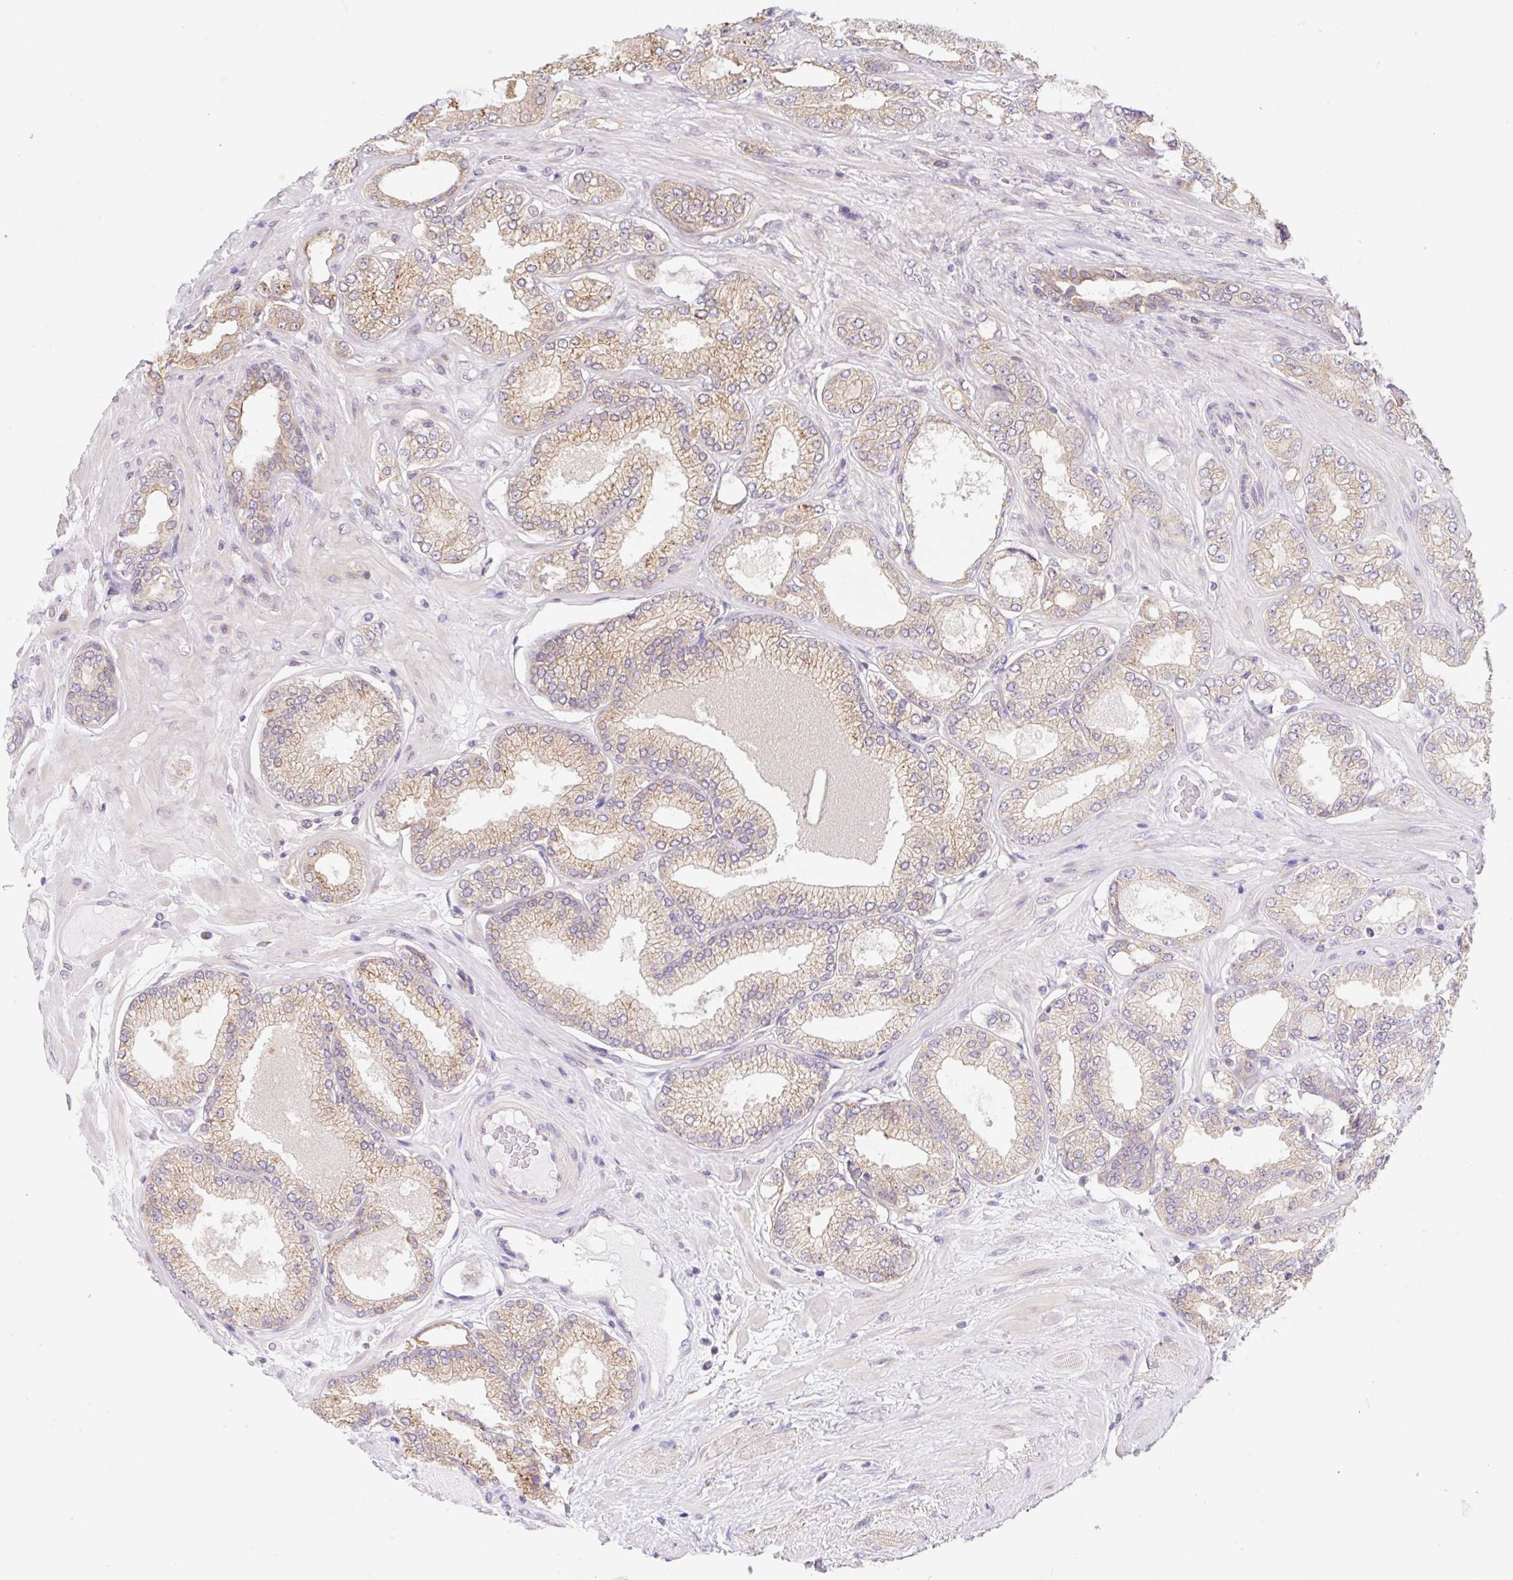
{"staining": {"intensity": "weak", "quantity": ">75%", "location": "cytoplasmic/membranous"}, "tissue": "prostate cancer", "cell_type": "Tumor cells", "image_type": "cancer", "snomed": [{"axis": "morphology", "description": "Adenocarcinoma, High grade"}, {"axis": "topography", "description": "Prostate"}], "caption": "DAB (3,3'-diaminobenzidine) immunohistochemical staining of prostate cancer displays weak cytoplasmic/membranous protein staining in about >75% of tumor cells. The staining was performed using DAB (3,3'-diaminobenzidine) to visualize the protein expression in brown, while the nuclei were stained in blue with hematoxylin (Magnification: 20x).", "gene": "TBPL2", "patient": {"sex": "male", "age": 68}}